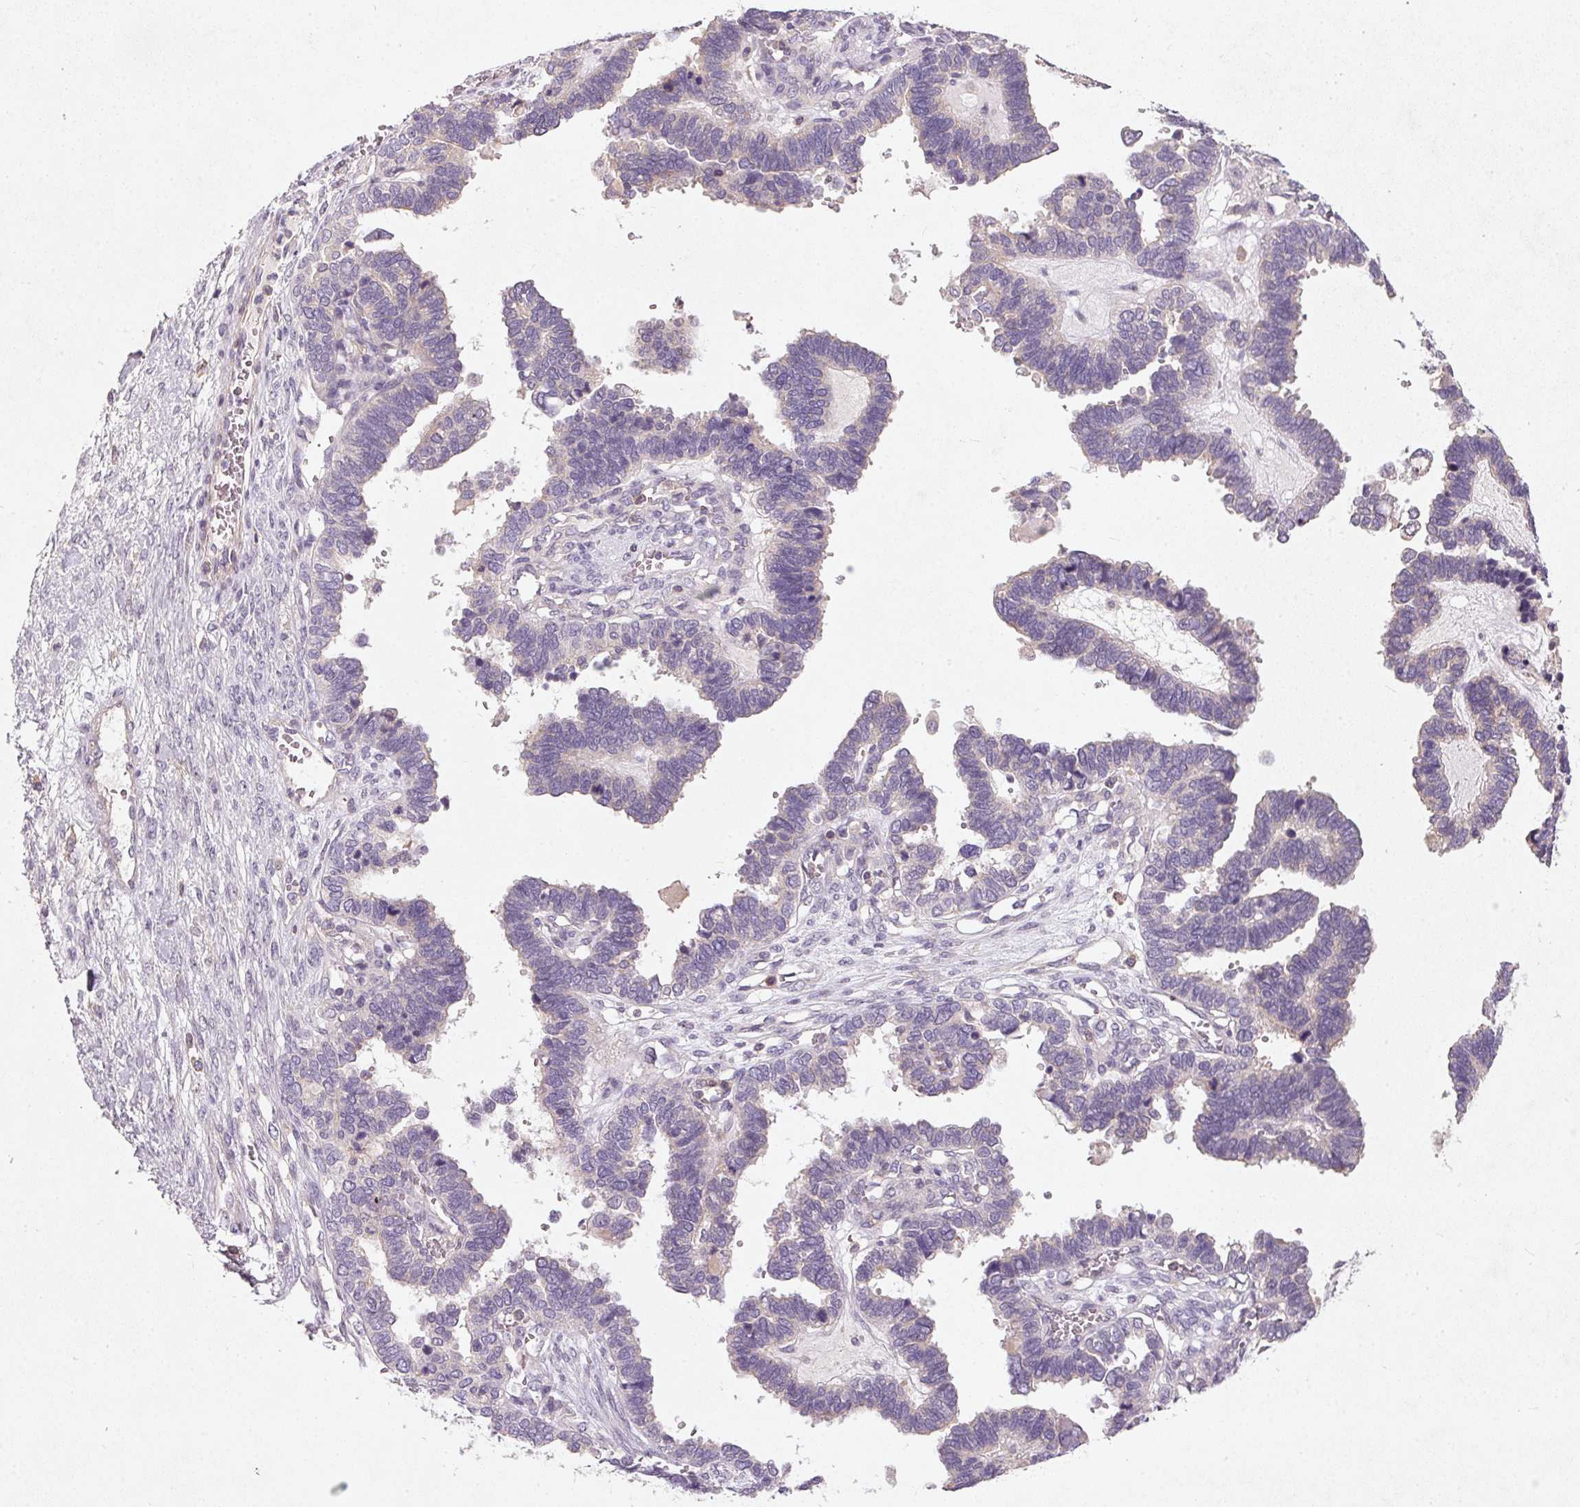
{"staining": {"intensity": "negative", "quantity": "none", "location": "none"}, "tissue": "ovarian cancer", "cell_type": "Tumor cells", "image_type": "cancer", "snomed": [{"axis": "morphology", "description": "Cystadenocarcinoma, serous, NOS"}, {"axis": "topography", "description": "Ovary"}], "caption": "IHC of serous cystadenocarcinoma (ovarian) displays no positivity in tumor cells.", "gene": "KCNK15", "patient": {"sex": "female", "age": 51}}